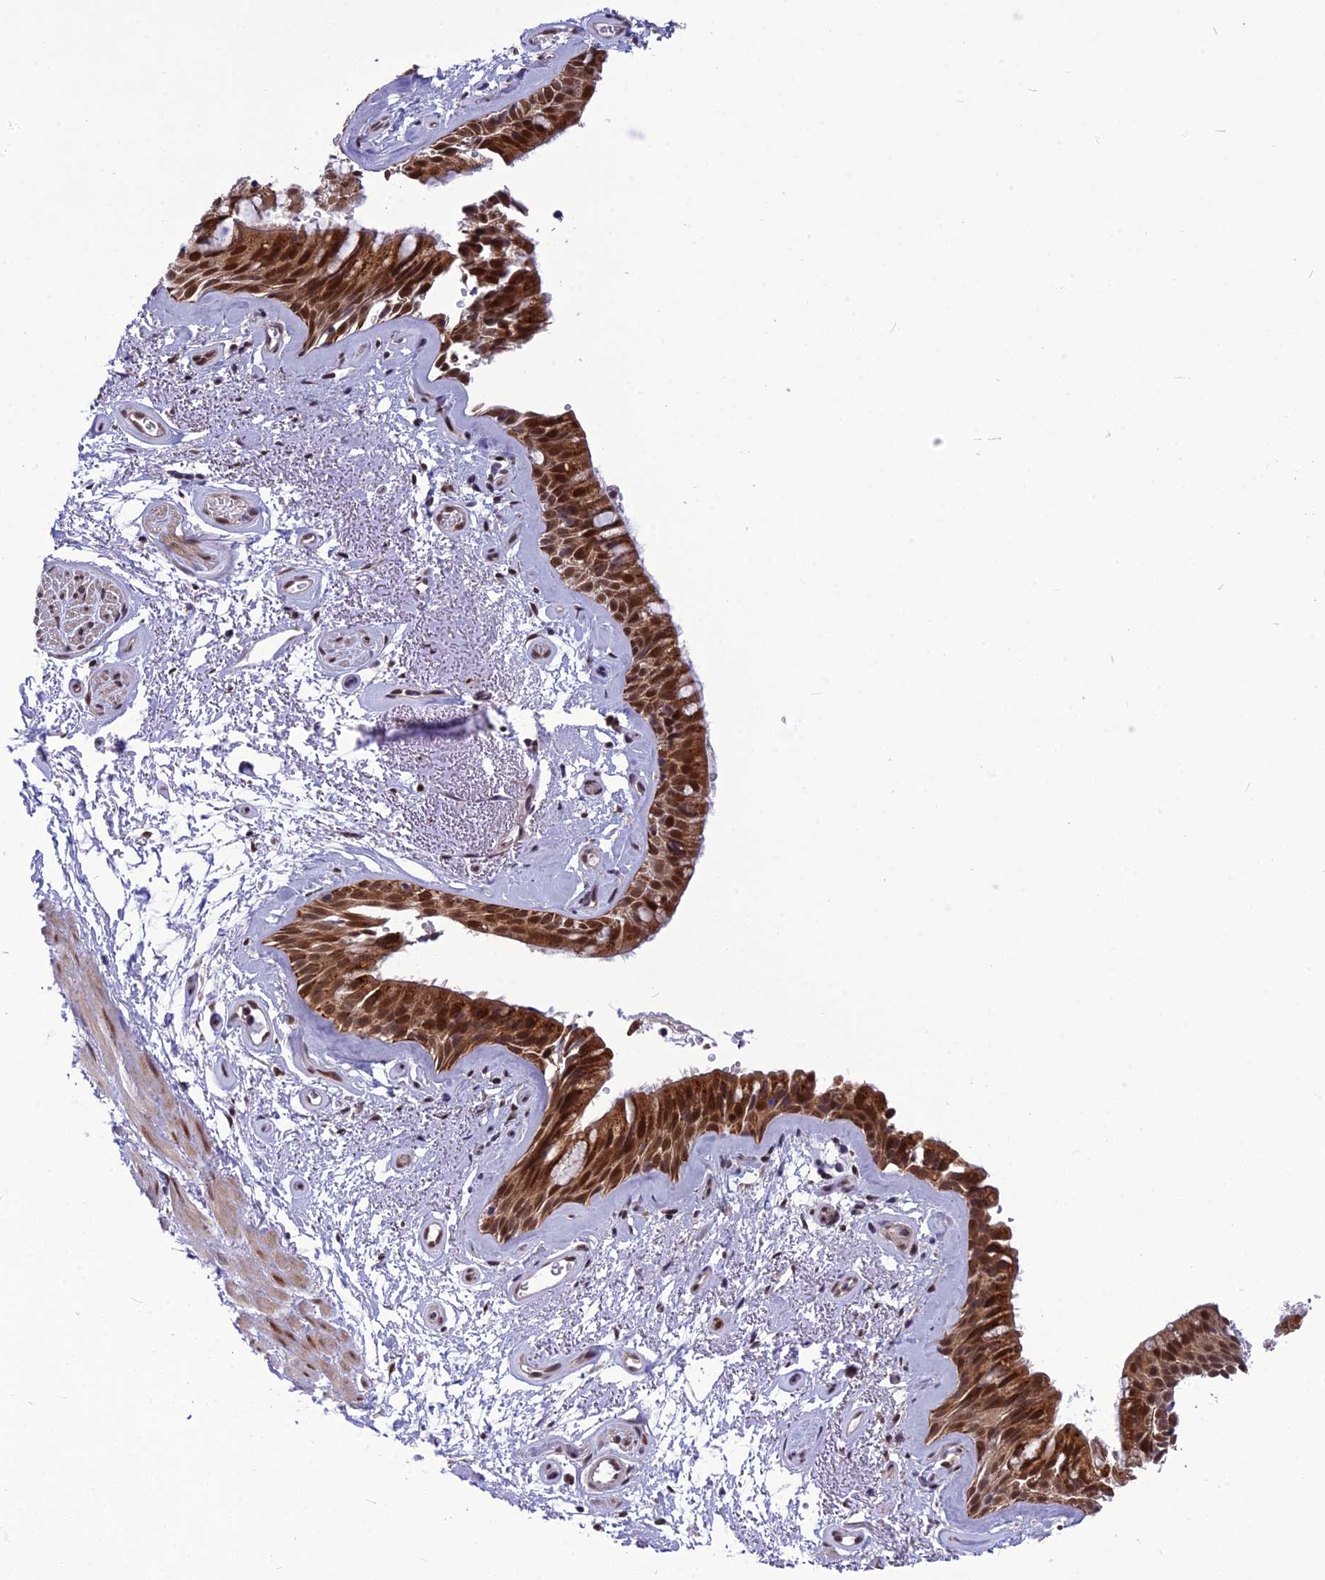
{"staining": {"intensity": "strong", "quantity": ">75%", "location": "cytoplasmic/membranous,nuclear"}, "tissue": "bronchus", "cell_type": "Respiratory epithelial cells", "image_type": "normal", "snomed": [{"axis": "morphology", "description": "Normal tissue, NOS"}, {"axis": "topography", "description": "Cartilage tissue"}, {"axis": "topography", "description": "Bronchus"}], "caption": "Unremarkable bronchus was stained to show a protein in brown. There is high levels of strong cytoplasmic/membranous,nuclear positivity in approximately >75% of respiratory epithelial cells. (Stains: DAB (3,3'-diaminobenzidine) in brown, nuclei in blue, Microscopy: brightfield microscopy at high magnification).", "gene": "RTRAF", "patient": {"sex": "female", "age": 66}}